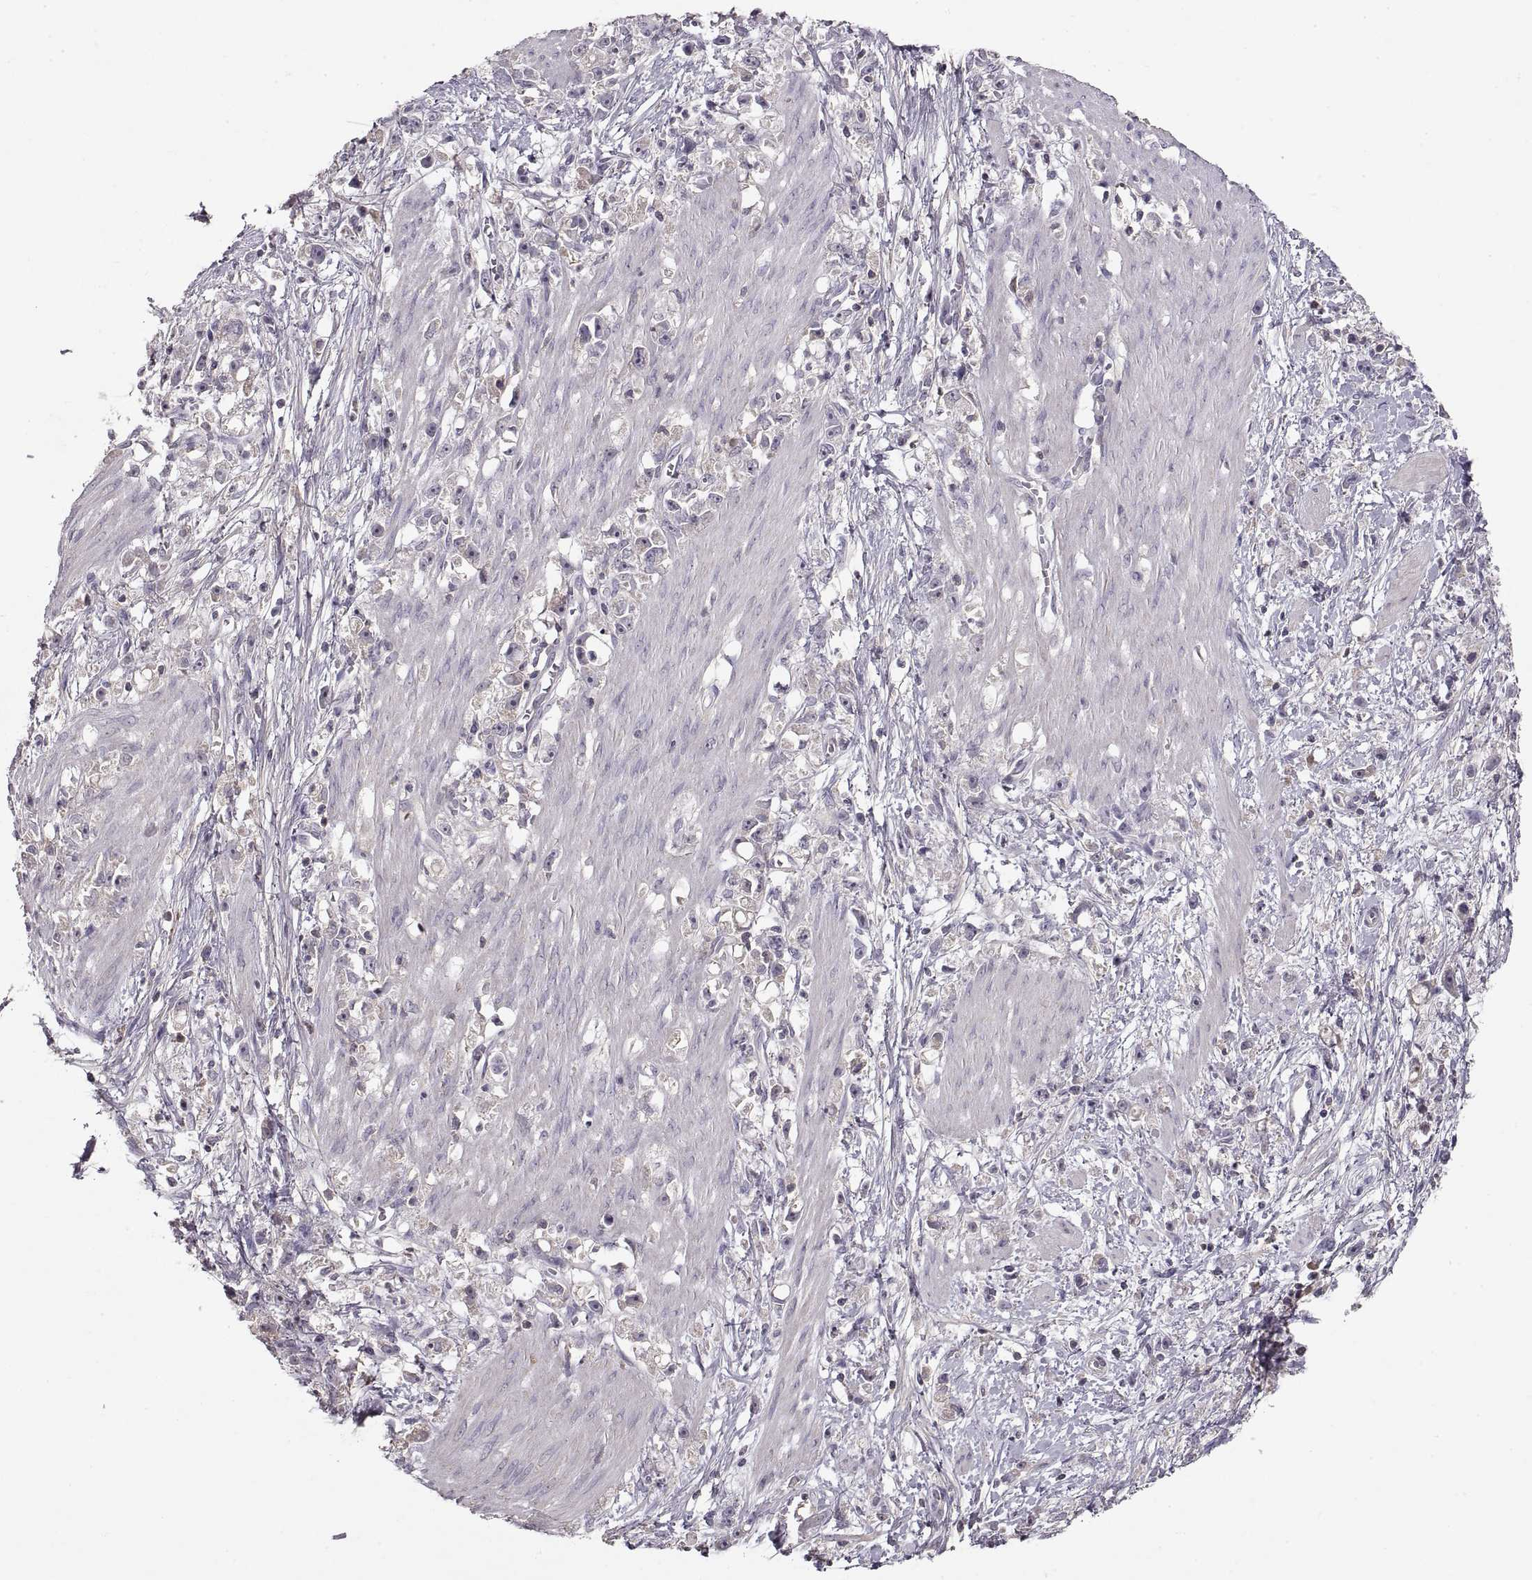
{"staining": {"intensity": "negative", "quantity": "none", "location": "none"}, "tissue": "stomach cancer", "cell_type": "Tumor cells", "image_type": "cancer", "snomed": [{"axis": "morphology", "description": "Adenocarcinoma, NOS"}, {"axis": "topography", "description": "Stomach"}], "caption": "Human stomach adenocarcinoma stained for a protein using immunohistochemistry (IHC) exhibits no staining in tumor cells.", "gene": "ADAM11", "patient": {"sex": "female", "age": 59}}